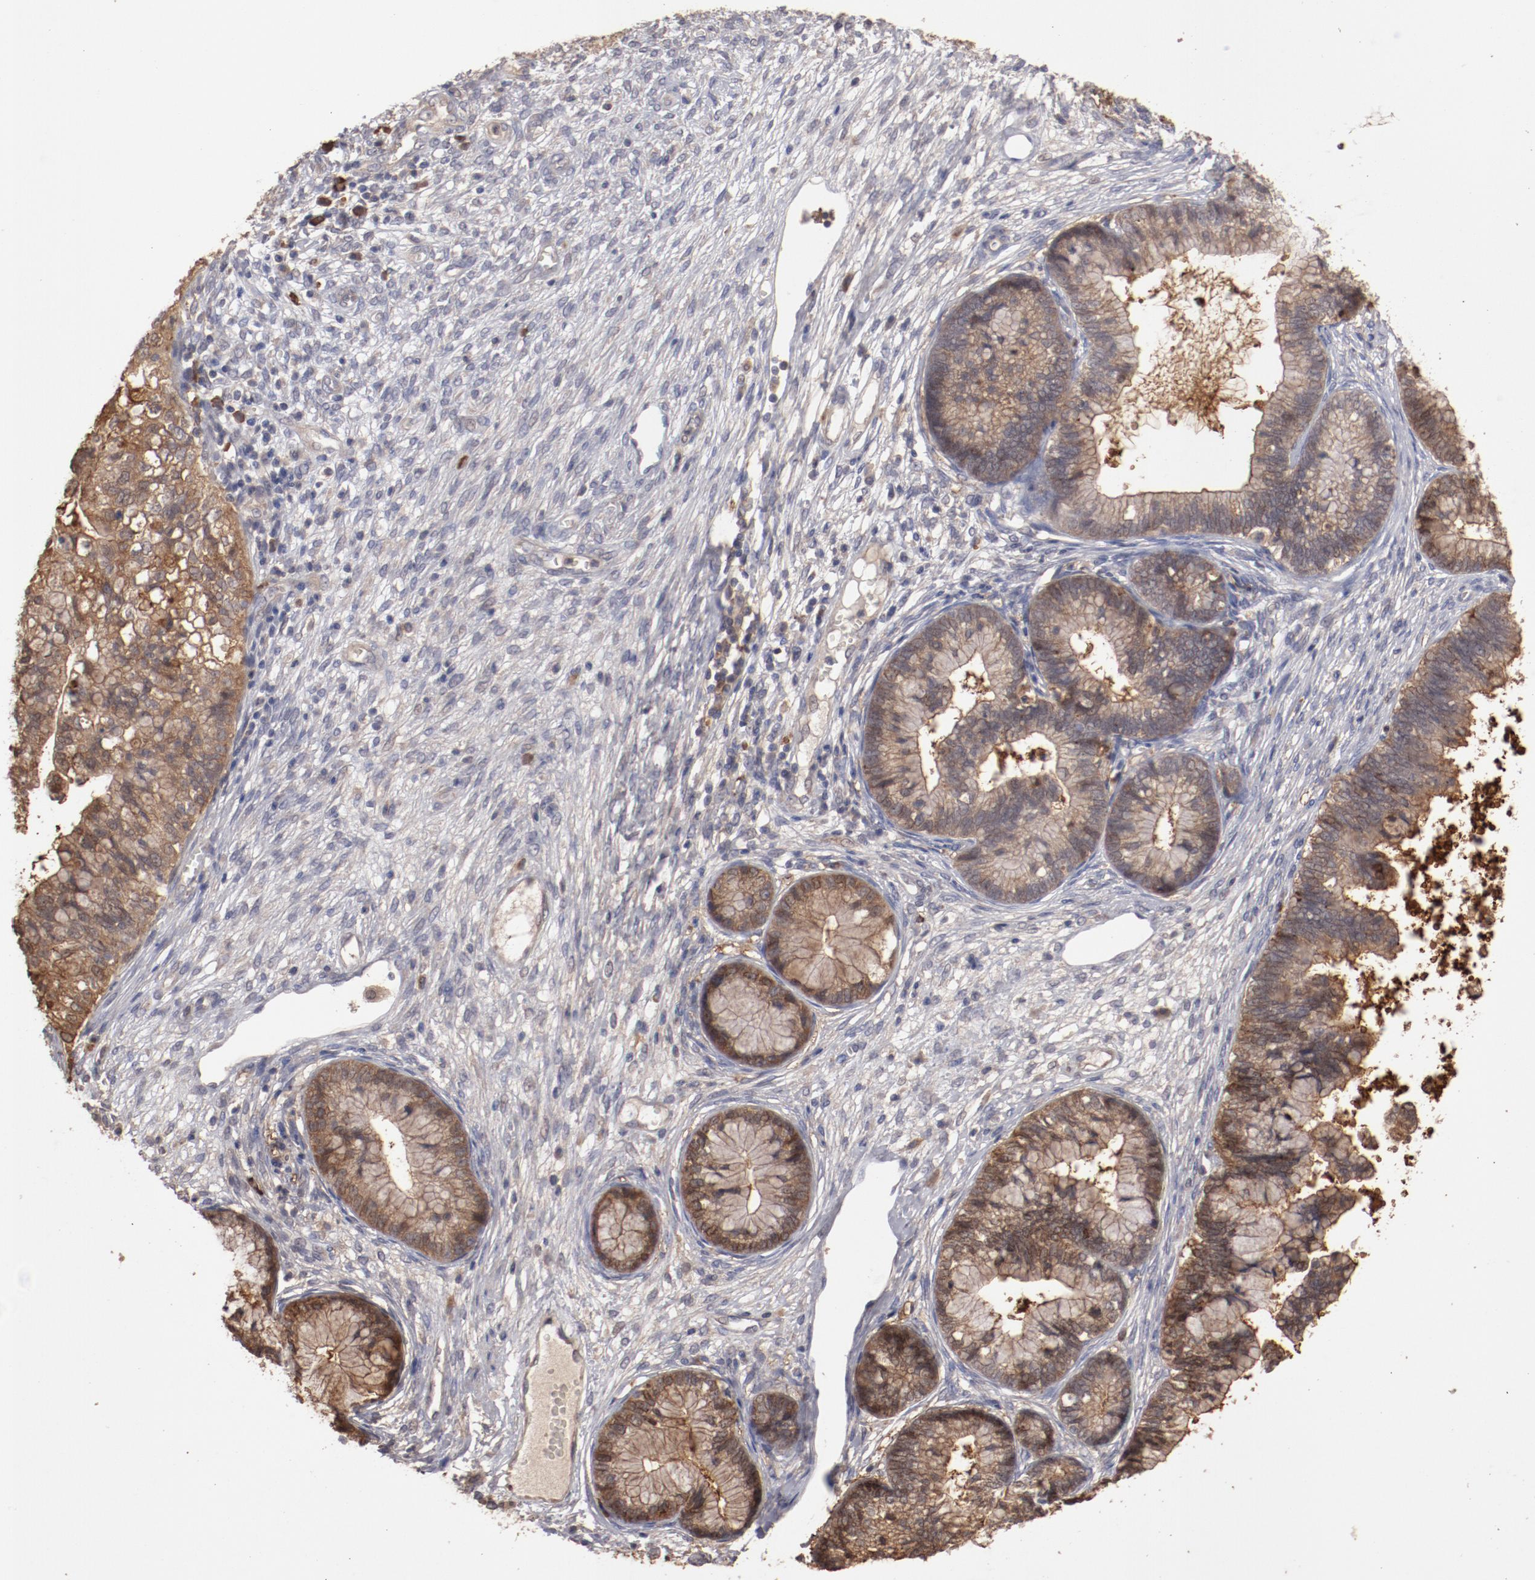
{"staining": {"intensity": "moderate", "quantity": "25%-75%", "location": "cytoplasmic/membranous"}, "tissue": "cervical cancer", "cell_type": "Tumor cells", "image_type": "cancer", "snomed": [{"axis": "morphology", "description": "Adenocarcinoma, NOS"}, {"axis": "topography", "description": "Cervix"}], "caption": "High-magnification brightfield microscopy of cervical cancer (adenocarcinoma) stained with DAB (3,3'-diaminobenzidine) (brown) and counterstained with hematoxylin (blue). tumor cells exhibit moderate cytoplasmic/membranous expression is present in approximately25%-75% of cells. (DAB IHC, brown staining for protein, blue staining for nuclei).", "gene": "LRRC75B", "patient": {"sex": "female", "age": 44}}